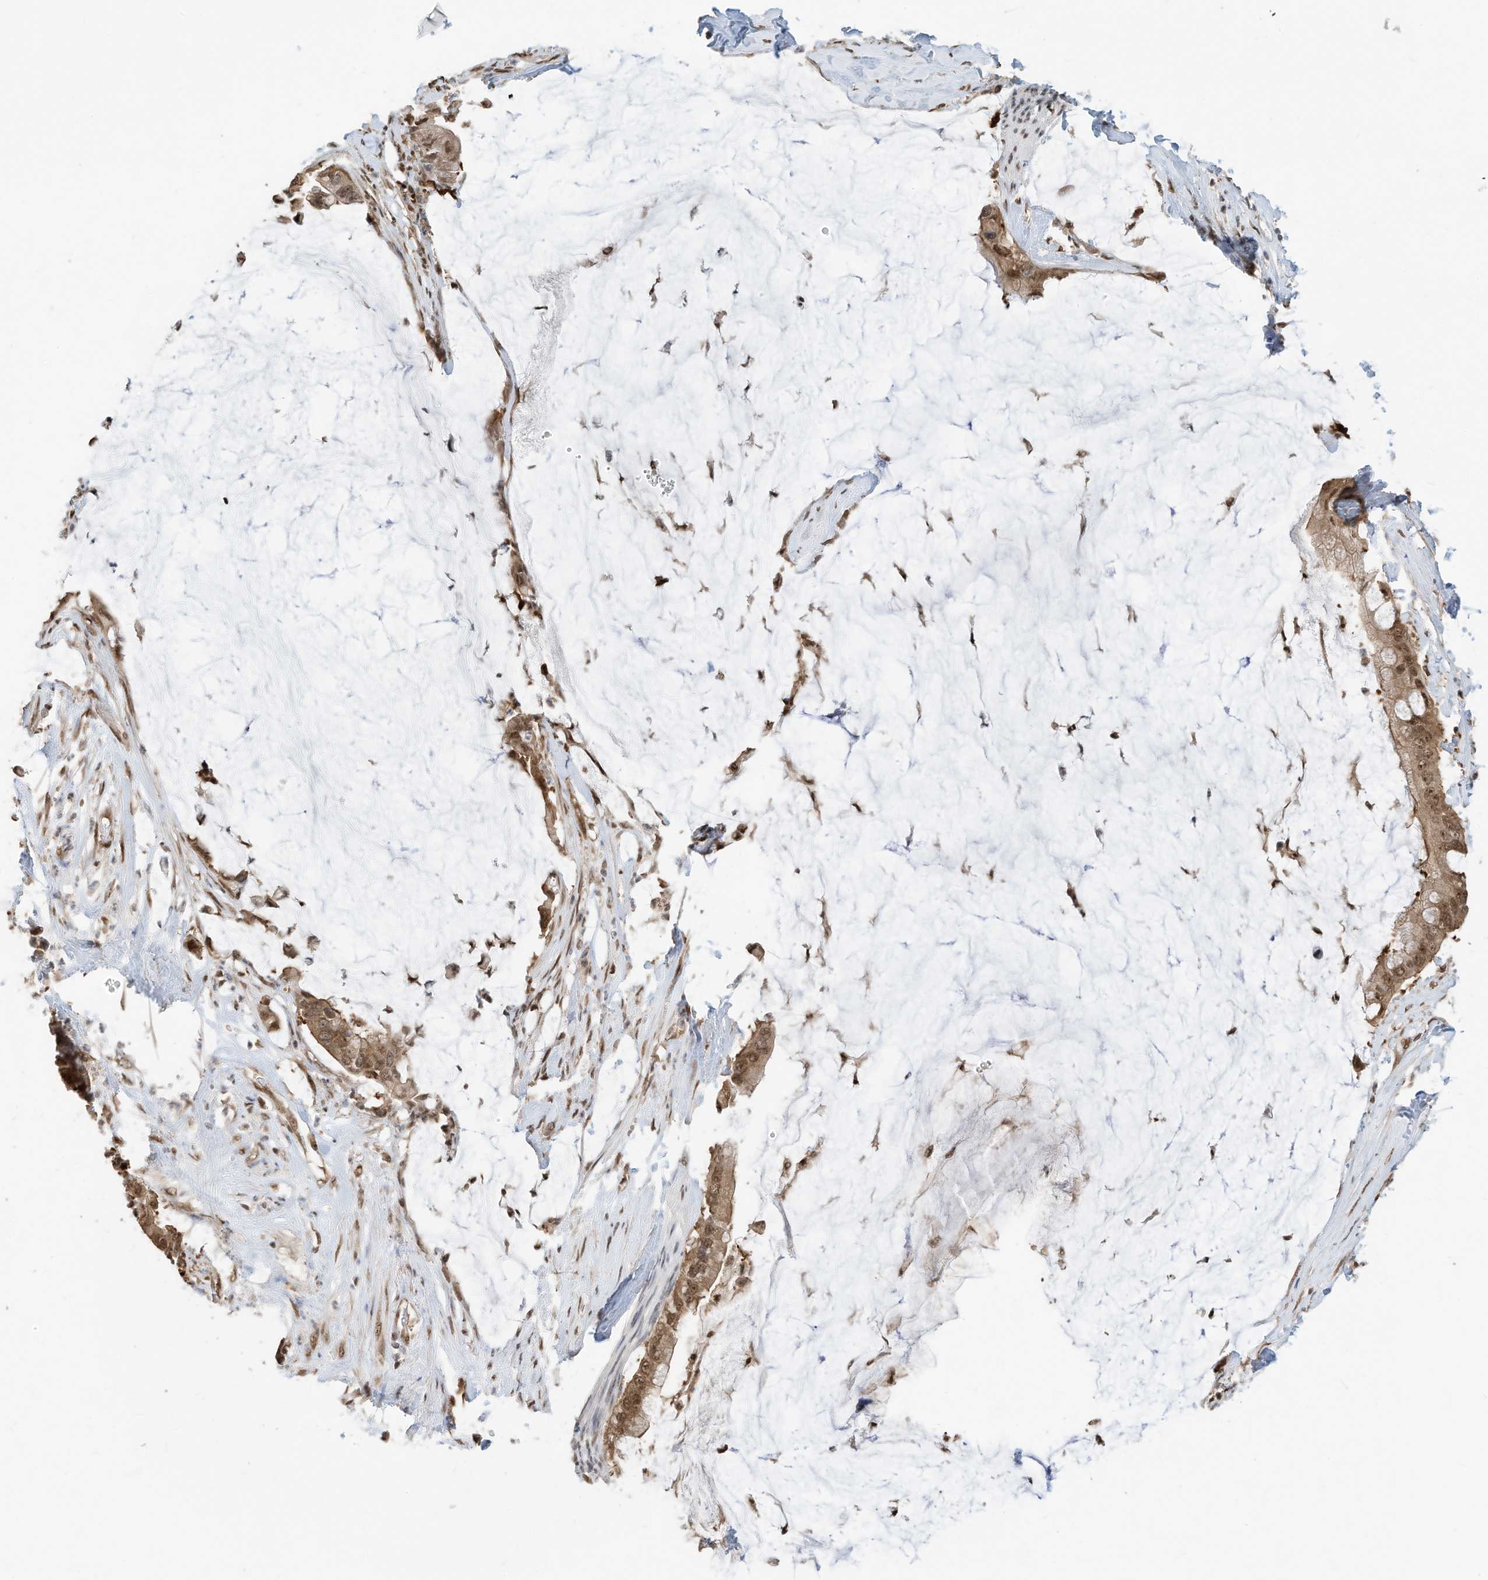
{"staining": {"intensity": "moderate", "quantity": ">75%", "location": "cytoplasmic/membranous,nuclear"}, "tissue": "pancreatic cancer", "cell_type": "Tumor cells", "image_type": "cancer", "snomed": [{"axis": "morphology", "description": "Adenocarcinoma, NOS"}, {"axis": "topography", "description": "Pancreas"}], "caption": "DAB immunohistochemical staining of human pancreatic adenocarcinoma reveals moderate cytoplasmic/membranous and nuclear protein staining in approximately >75% of tumor cells.", "gene": "ZNF195", "patient": {"sex": "male", "age": 41}}